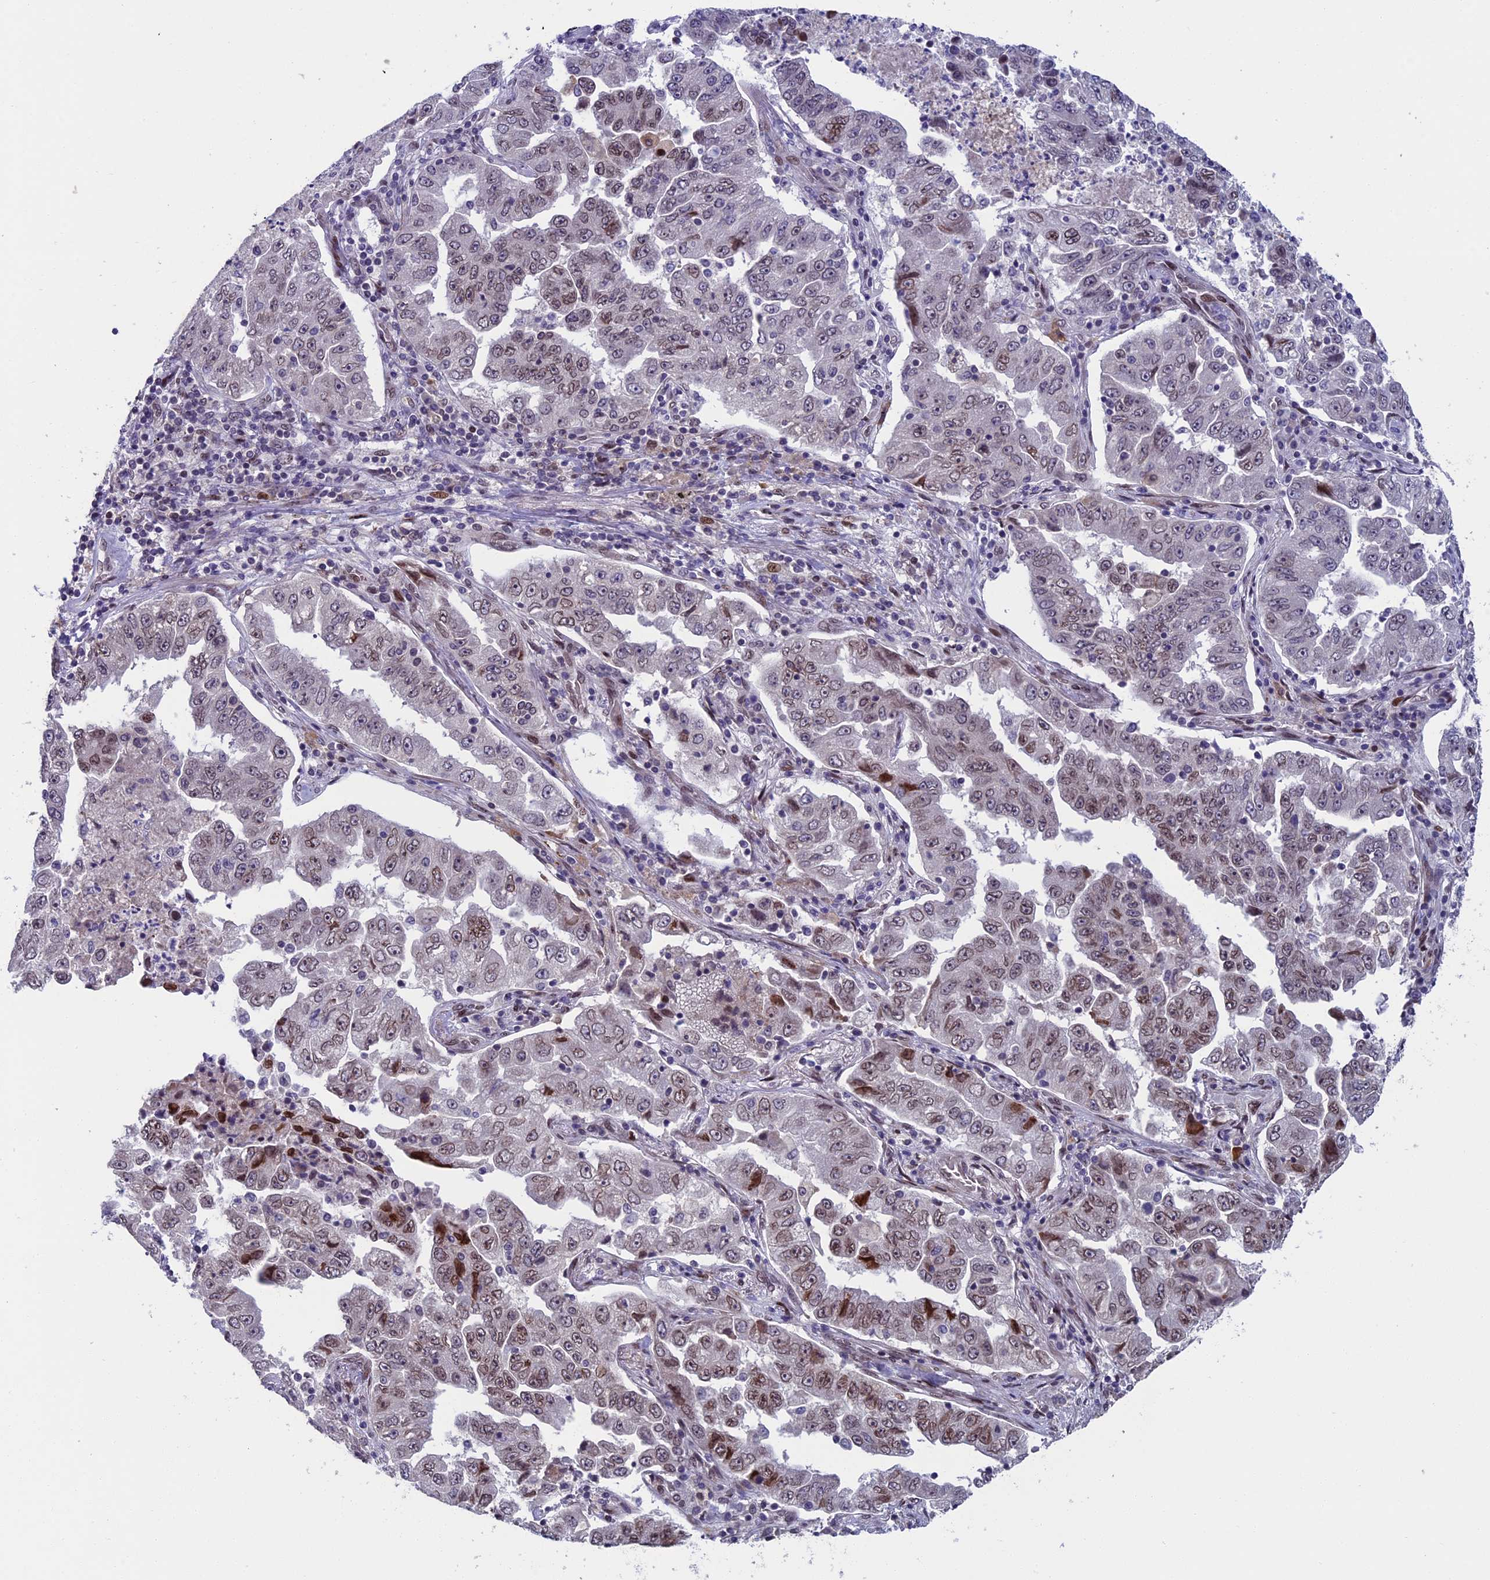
{"staining": {"intensity": "moderate", "quantity": "25%-75%", "location": "nuclear"}, "tissue": "lung cancer", "cell_type": "Tumor cells", "image_type": "cancer", "snomed": [{"axis": "morphology", "description": "Adenocarcinoma, NOS"}, {"axis": "topography", "description": "Lung"}], "caption": "Approximately 25%-75% of tumor cells in human lung cancer (adenocarcinoma) reveal moderate nuclear protein expression as visualized by brown immunohistochemical staining.", "gene": "GPSM1", "patient": {"sex": "female", "age": 51}}